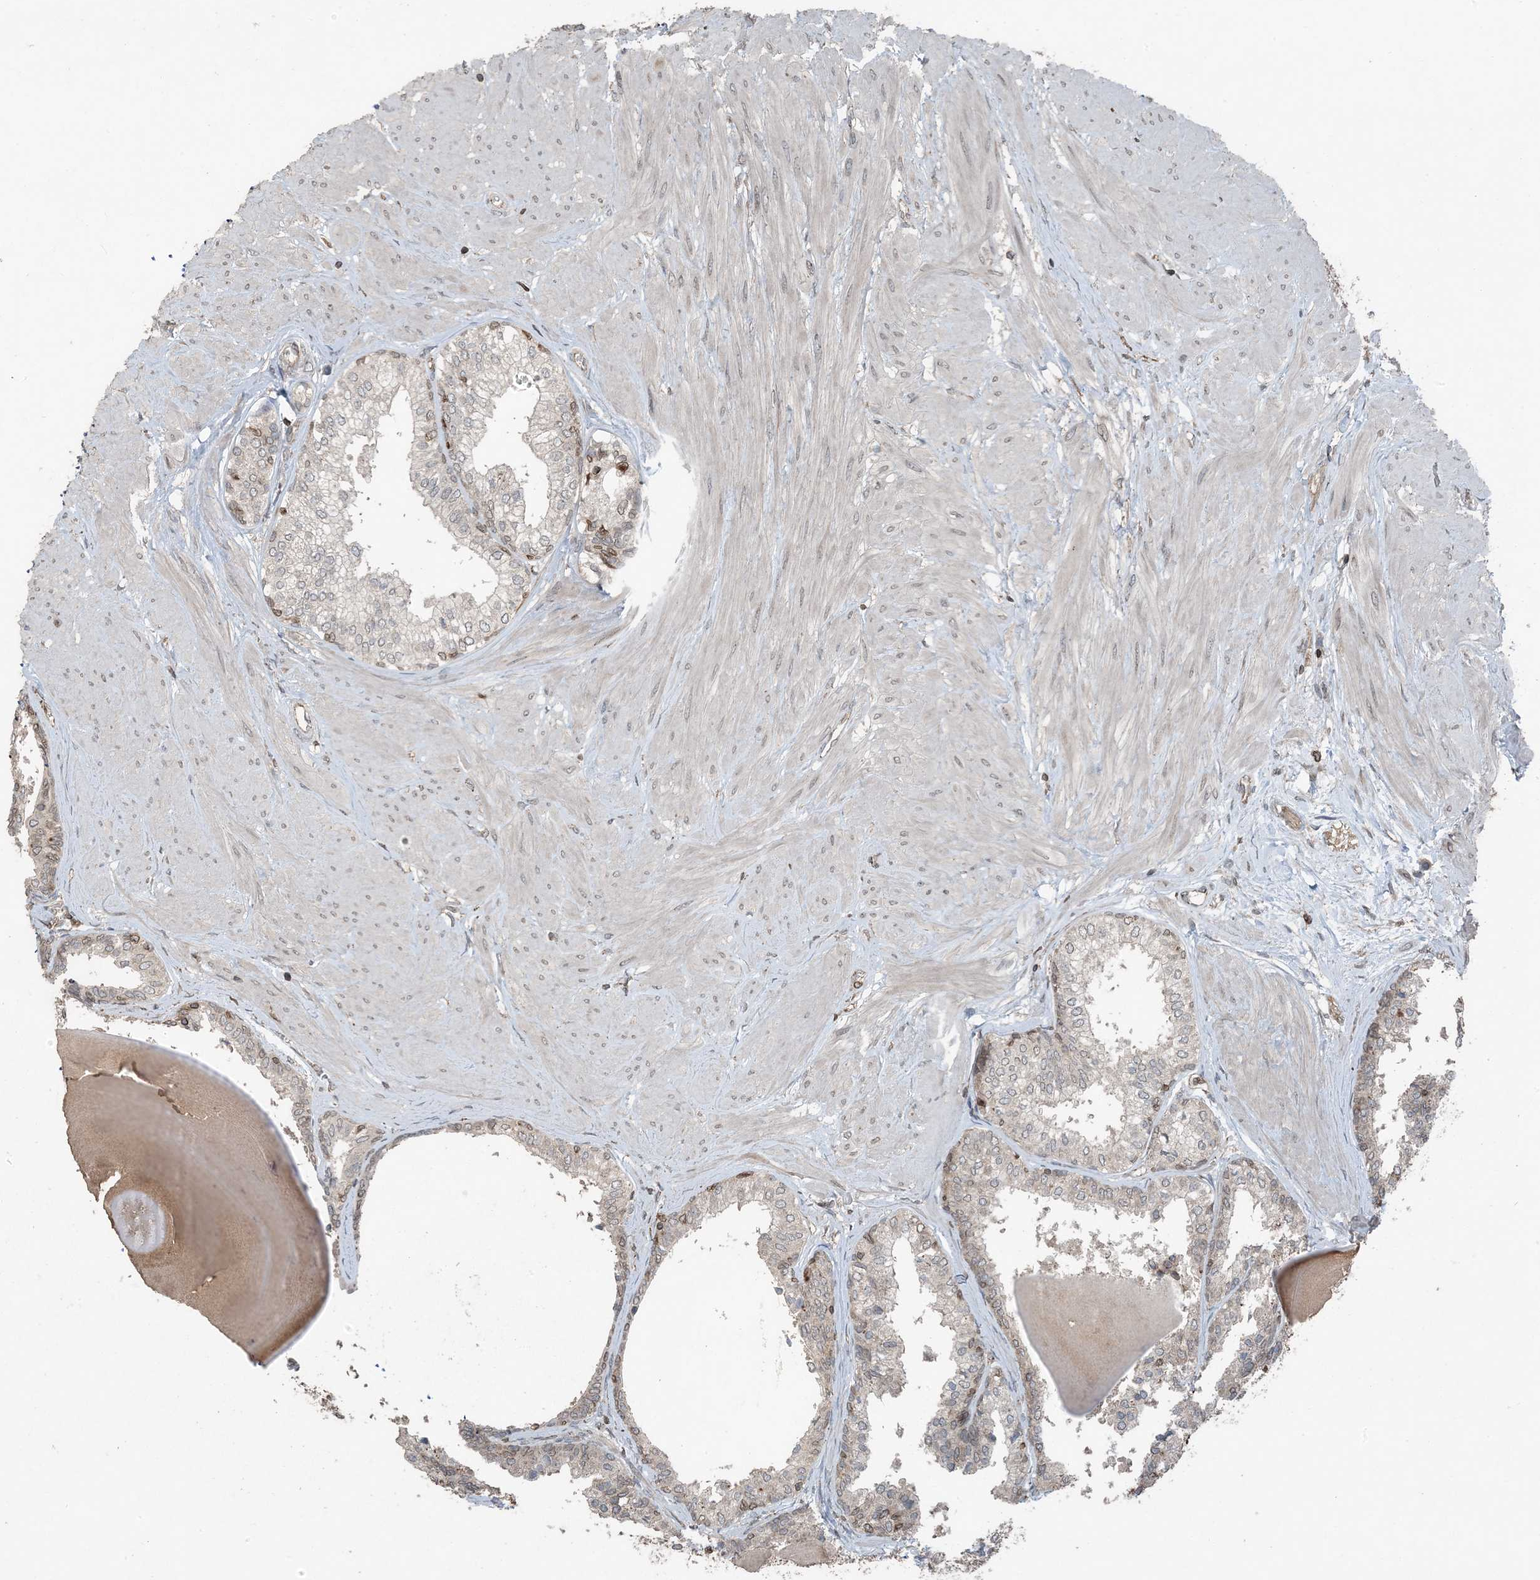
{"staining": {"intensity": "moderate", "quantity": ">75%", "location": "cytoplasmic/membranous"}, "tissue": "prostate", "cell_type": "Glandular cells", "image_type": "normal", "snomed": [{"axis": "morphology", "description": "Normal tissue, NOS"}, {"axis": "topography", "description": "Prostate"}], "caption": "Immunohistochemistry (IHC) (DAB (3,3'-diaminobenzidine)) staining of unremarkable prostate shows moderate cytoplasmic/membranous protein staining in about >75% of glandular cells. (DAB IHC, brown staining for protein, blue staining for nuclei).", "gene": "ZFAND2B", "patient": {"sex": "male", "age": 48}}